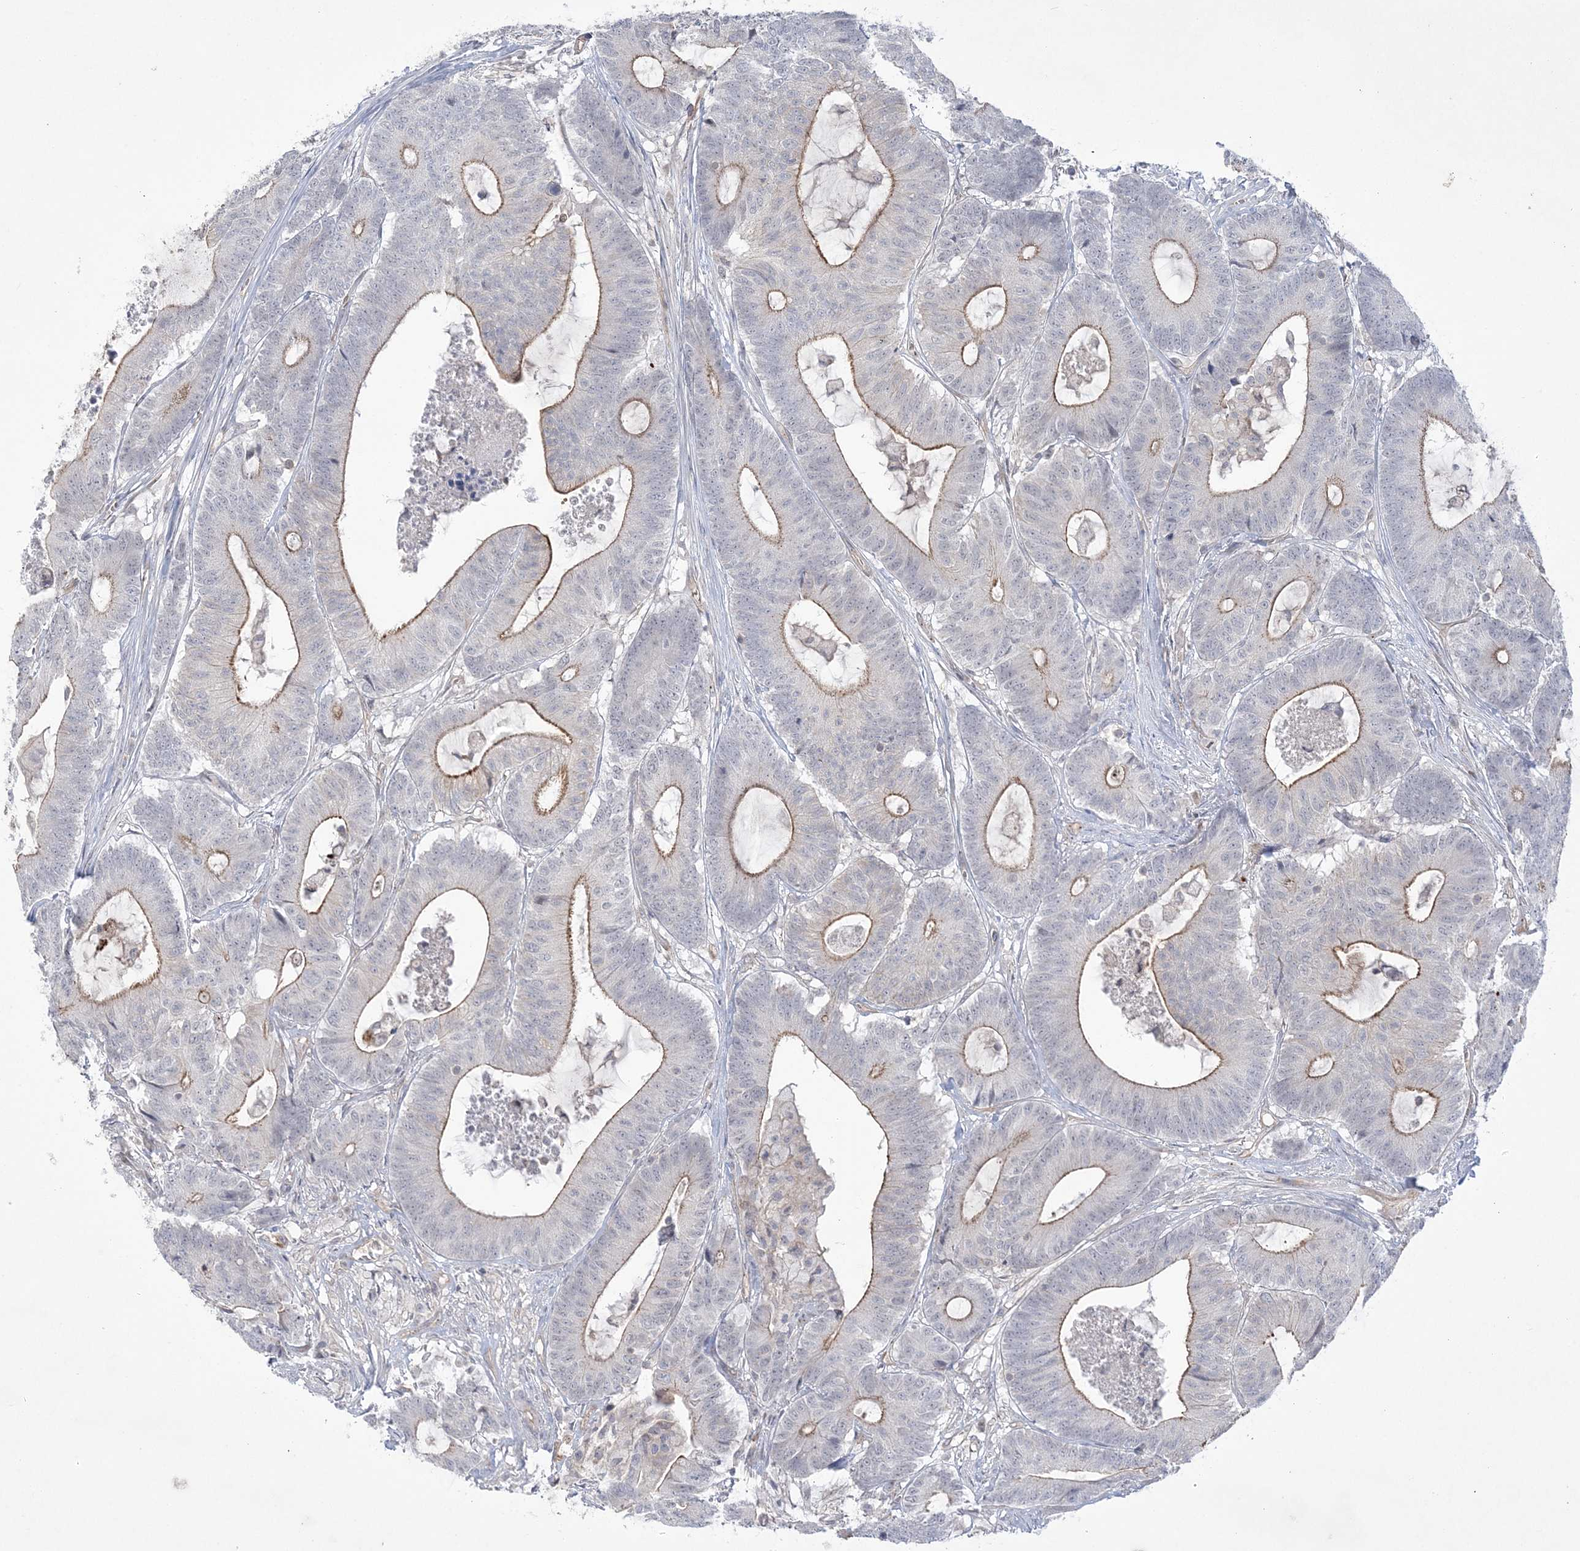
{"staining": {"intensity": "moderate", "quantity": "25%-75%", "location": "cytoplasmic/membranous"}, "tissue": "colorectal cancer", "cell_type": "Tumor cells", "image_type": "cancer", "snomed": [{"axis": "morphology", "description": "Adenocarcinoma, NOS"}, {"axis": "topography", "description": "Colon"}], "caption": "Colorectal adenocarcinoma stained for a protein (brown) displays moderate cytoplasmic/membranous positive staining in about 25%-75% of tumor cells.", "gene": "ADAMTS12", "patient": {"sex": "female", "age": 84}}